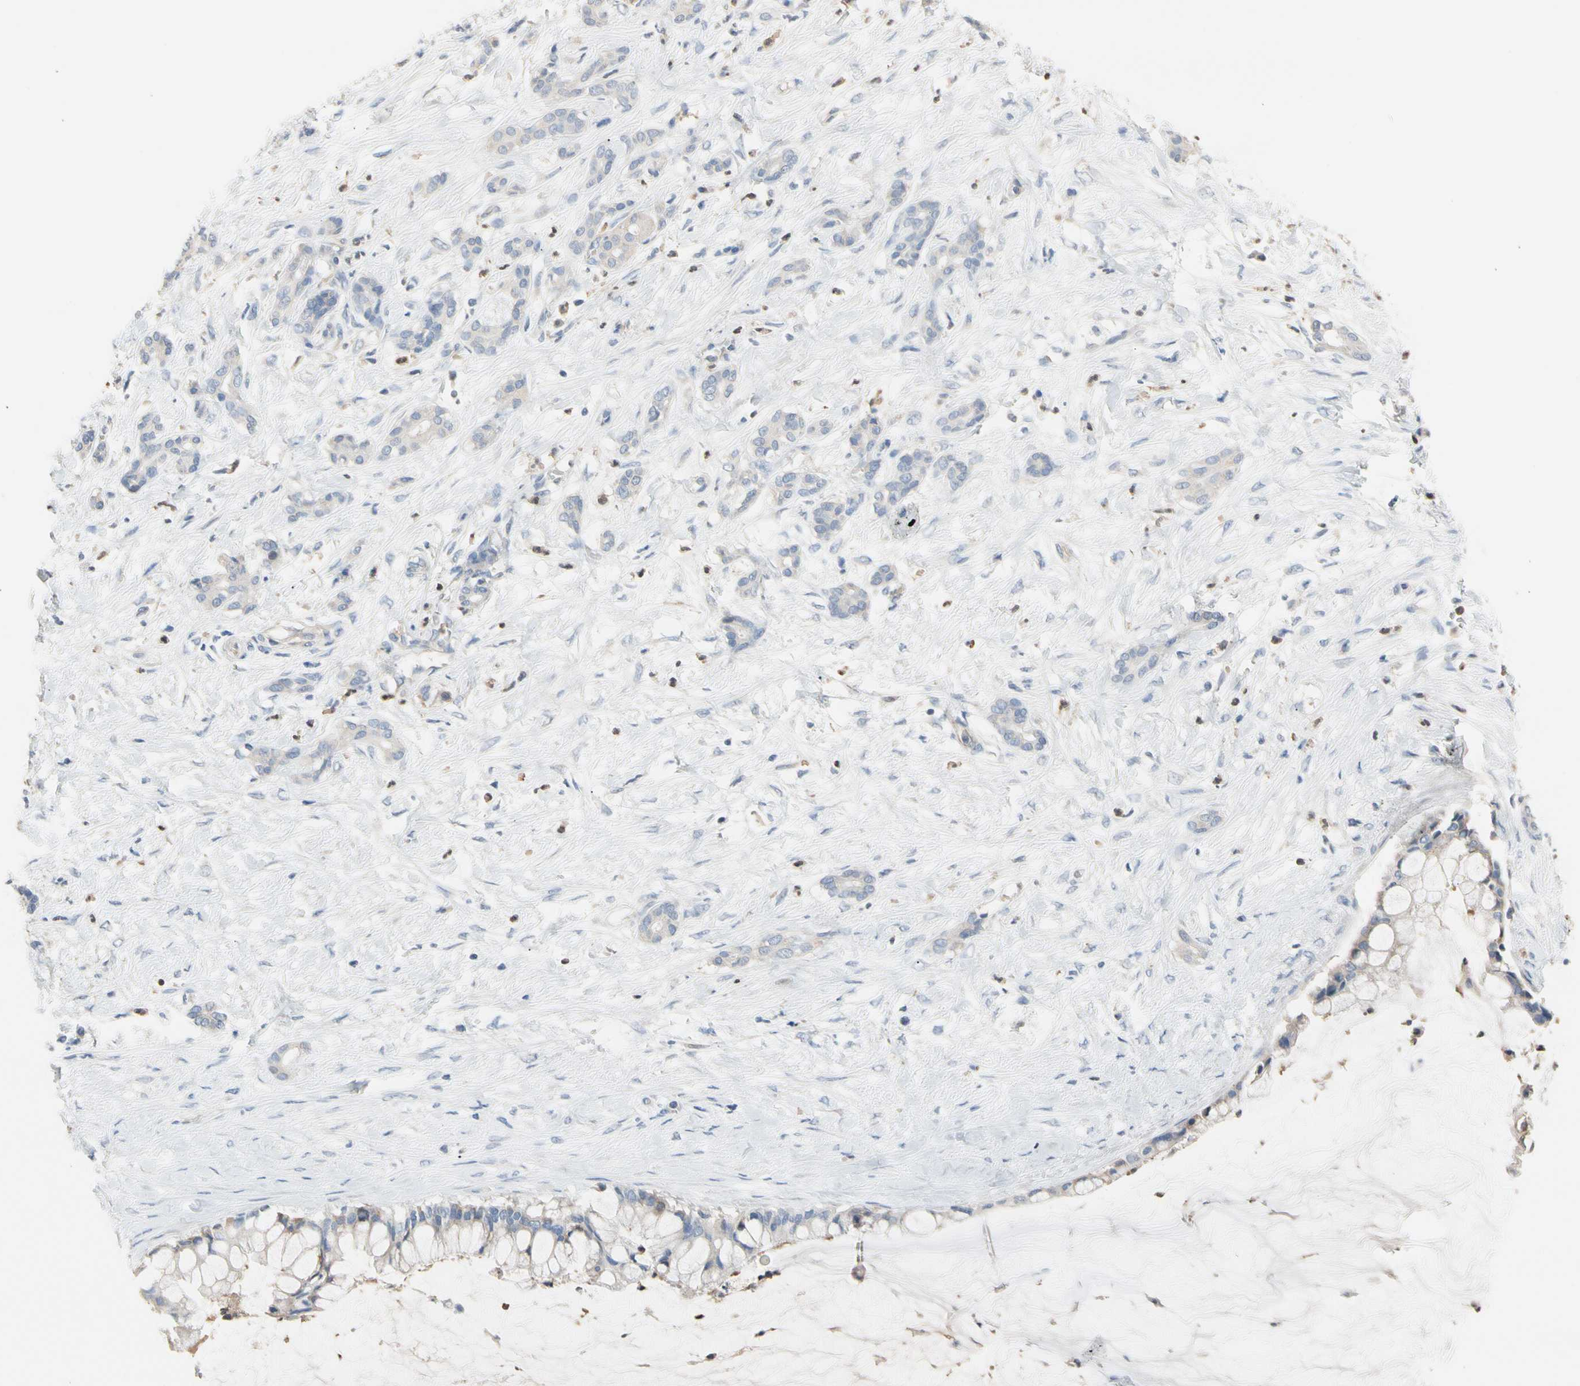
{"staining": {"intensity": "negative", "quantity": "none", "location": "none"}, "tissue": "pancreatic cancer", "cell_type": "Tumor cells", "image_type": "cancer", "snomed": [{"axis": "morphology", "description": "Adenocarcinoma, NOS"}, {"axis": "topography", "description": "Pancreas"}], "caption": "Protein analysis of pancreatic cancer demonstrates no significant expression in tumor cells.", "gene": "BBOX1", "patient": {"sex": "male", "age": 41}}